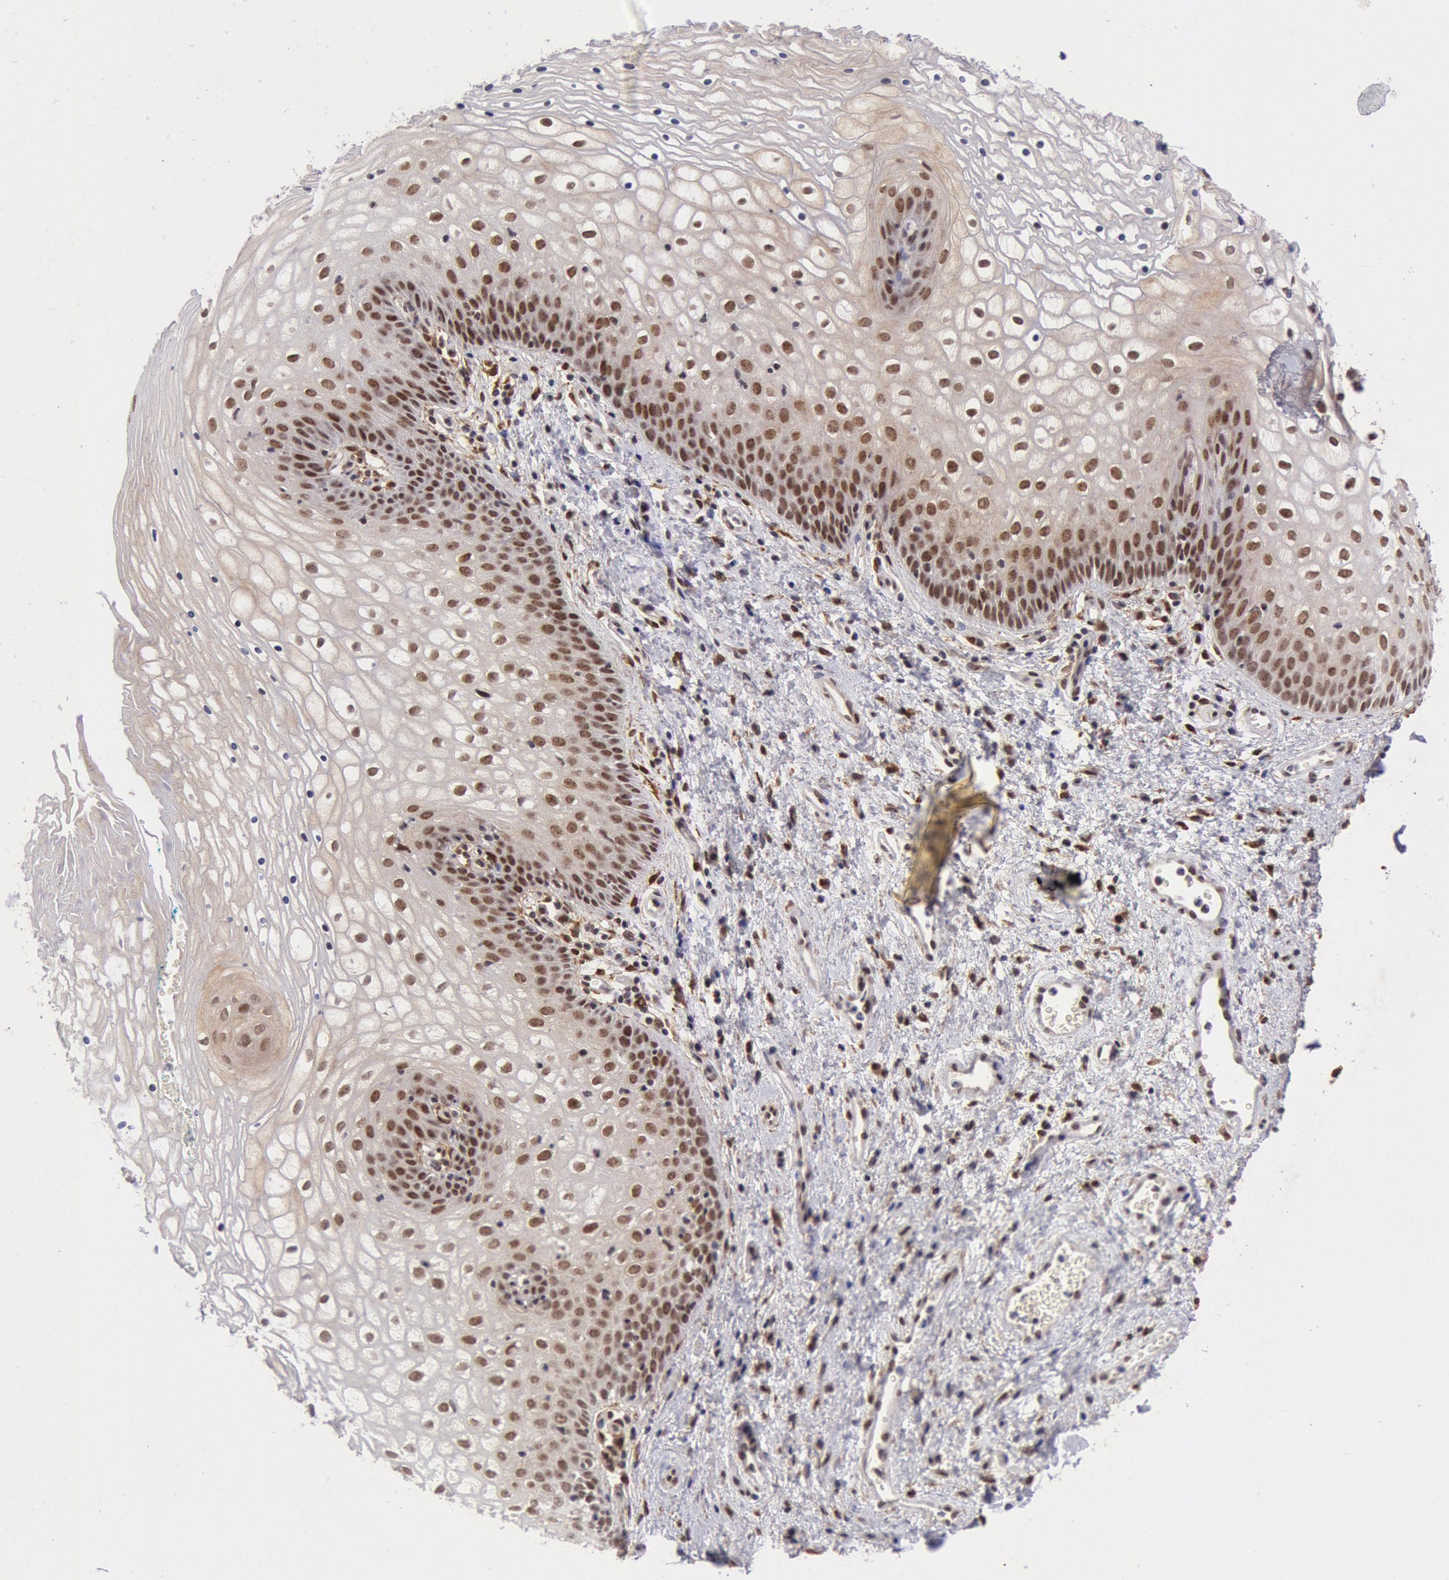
{"staining": {"intensity": "moderate", "quantity": "25%-75%", "location": "nuclear"}, "tissue": "vagina", "cell_type": "Squamous epithelial cells", "image_type": "normal", "snomed": [{"axis": "morphology", "description": "Normal tissue, NOS"}, {"axis": "topography", "description": "Vagina"}], "caption": "An image of vagina stained for a protein reveals moderate nuclear brown staining in squamous epithelial cells. Using DAB (3,3'-diaminobenzidine) (brown) and hematoxylin (blue) stains, captured at high magnification using brightfield microscopy.", "gene": "CDKN2B", "patient": {"sex": "female", "age": 34}}